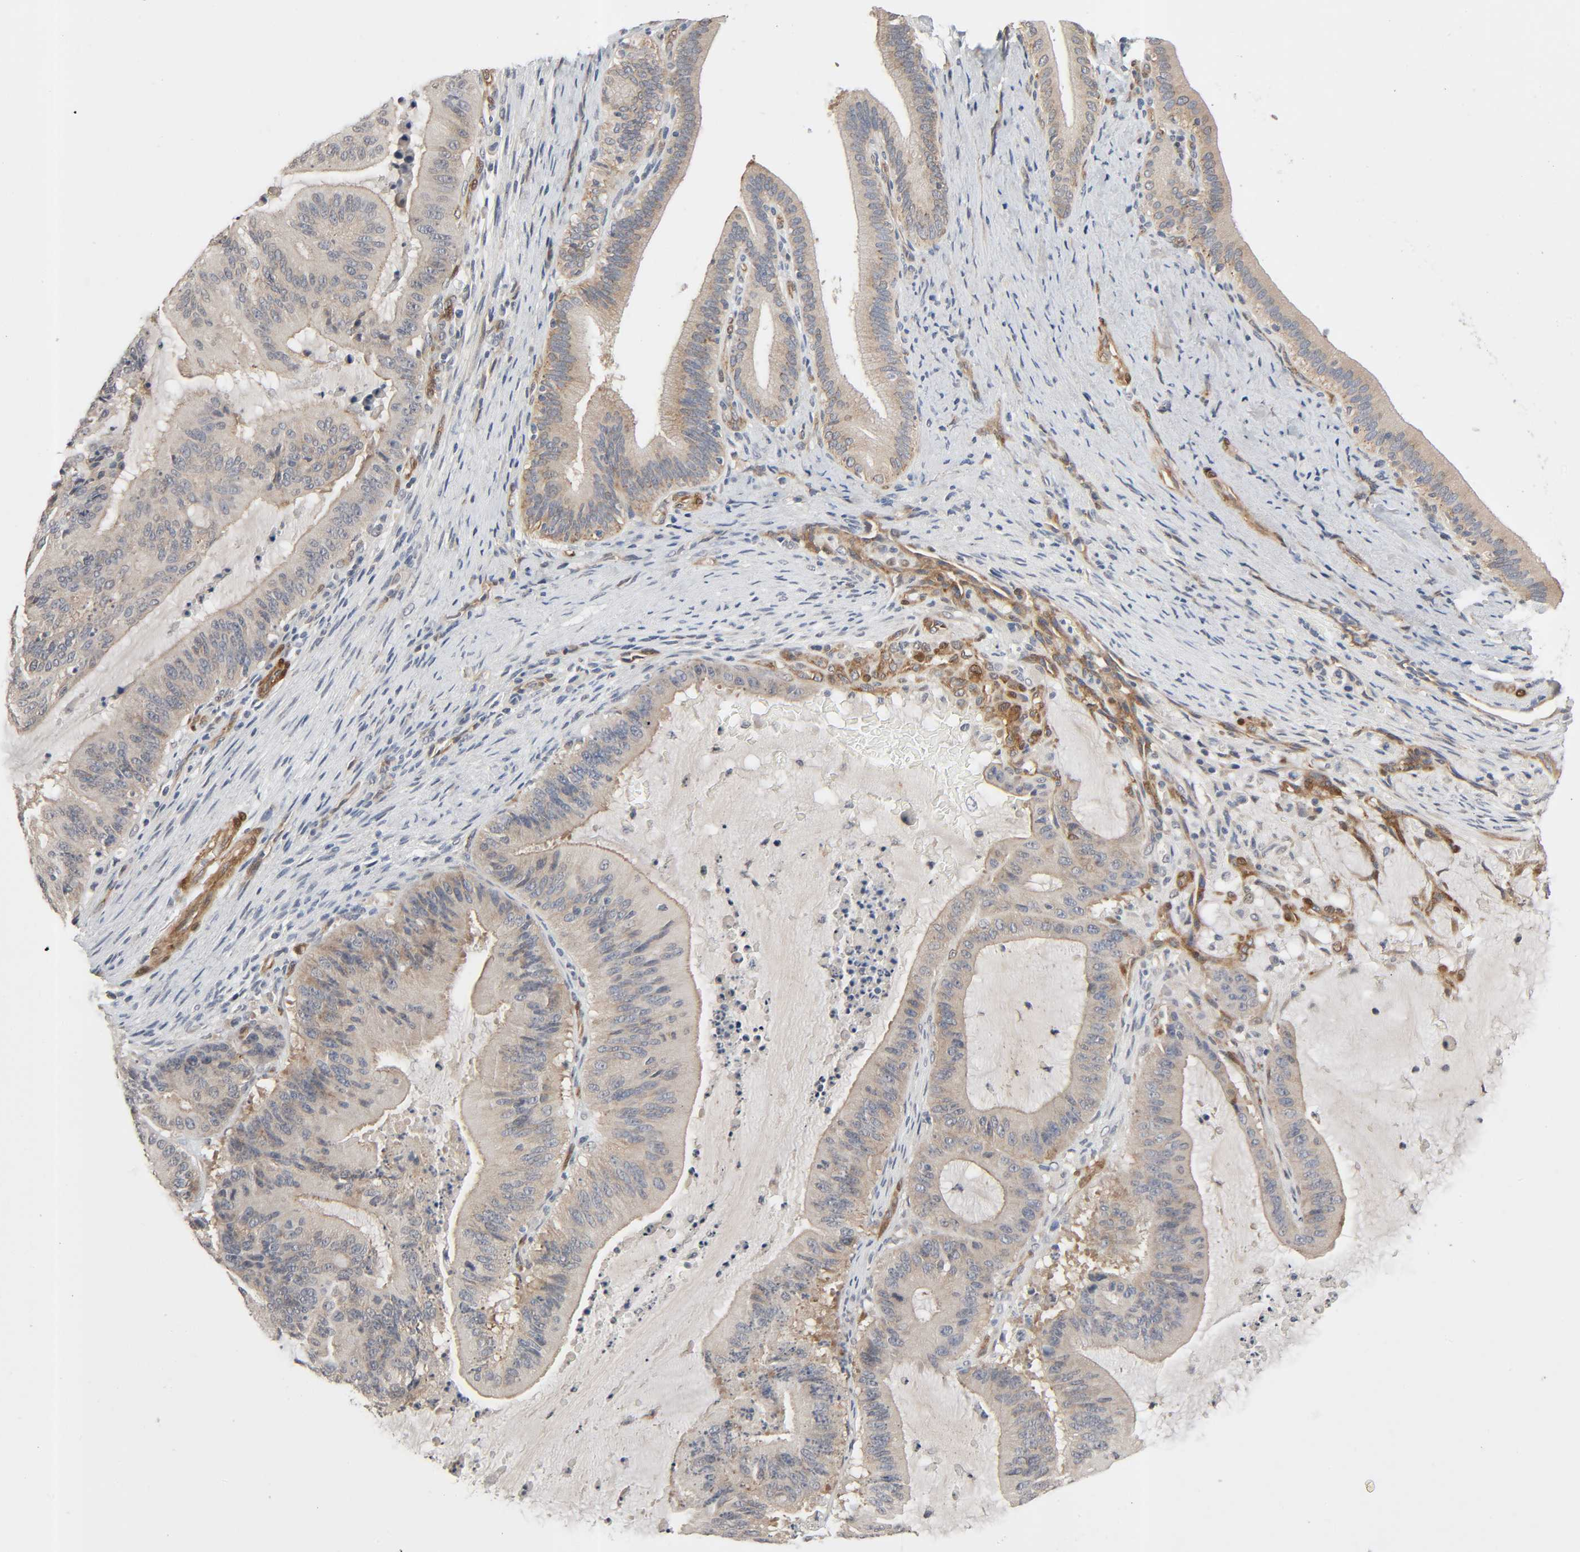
{"staining": {"intensity": "weak", "quantity": ">75%", "location": "cytoplasmic/membranous"}, "tissue": "liver cancer", "cell_type": "Tumor cells", "image_type": "cancer", "snomed": [{"axis": "morphology", "description": "Cholangiocarcinoma"}, {"axis": "topography", "description": "Liver"}], "caption": "Cholangiocarcinoma (liver) stained with a protein marker exhibits weak staining in tumor cells.", "gene": "PTK2", "patient": {"sex": "female", "age": 73}}